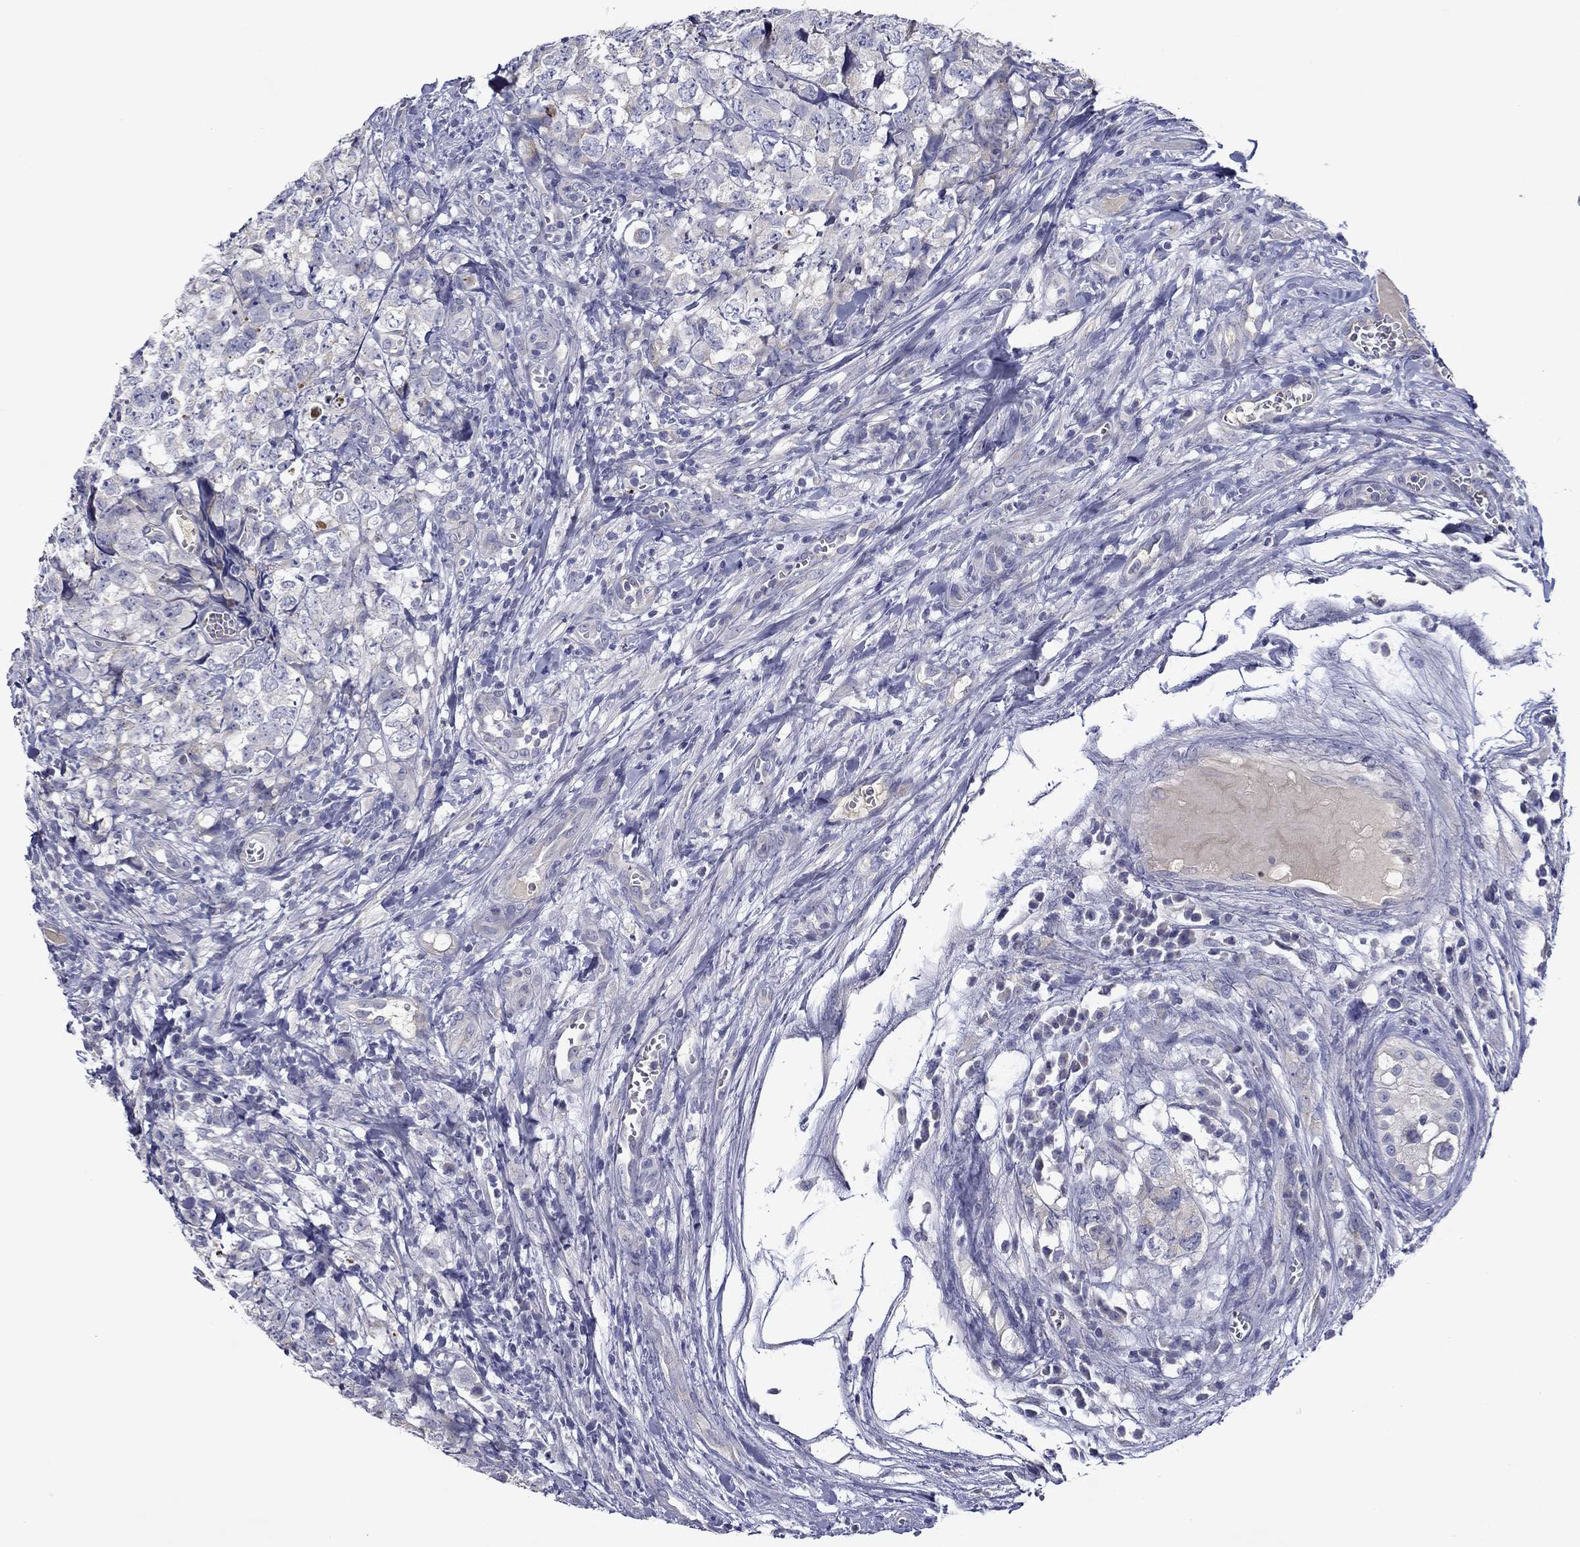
{"staining": {"intensity": "negative", "quantity": "none", "location": "none"}, "tissue": "testis cancer", "cell_type": "Tumor cells", "image_type": "cancer", "snomed": [{"axis": "morphology", "description": "Carcinoma, Embryonal, NOS"}, {"axis": "topography", "description": "Testis"}], "caption": "Micrograph shows no significant protein positivity in tumor cells of testis cancer.", "gene": "SPATA7", "patient": {"sex": "male", "age": 23}}